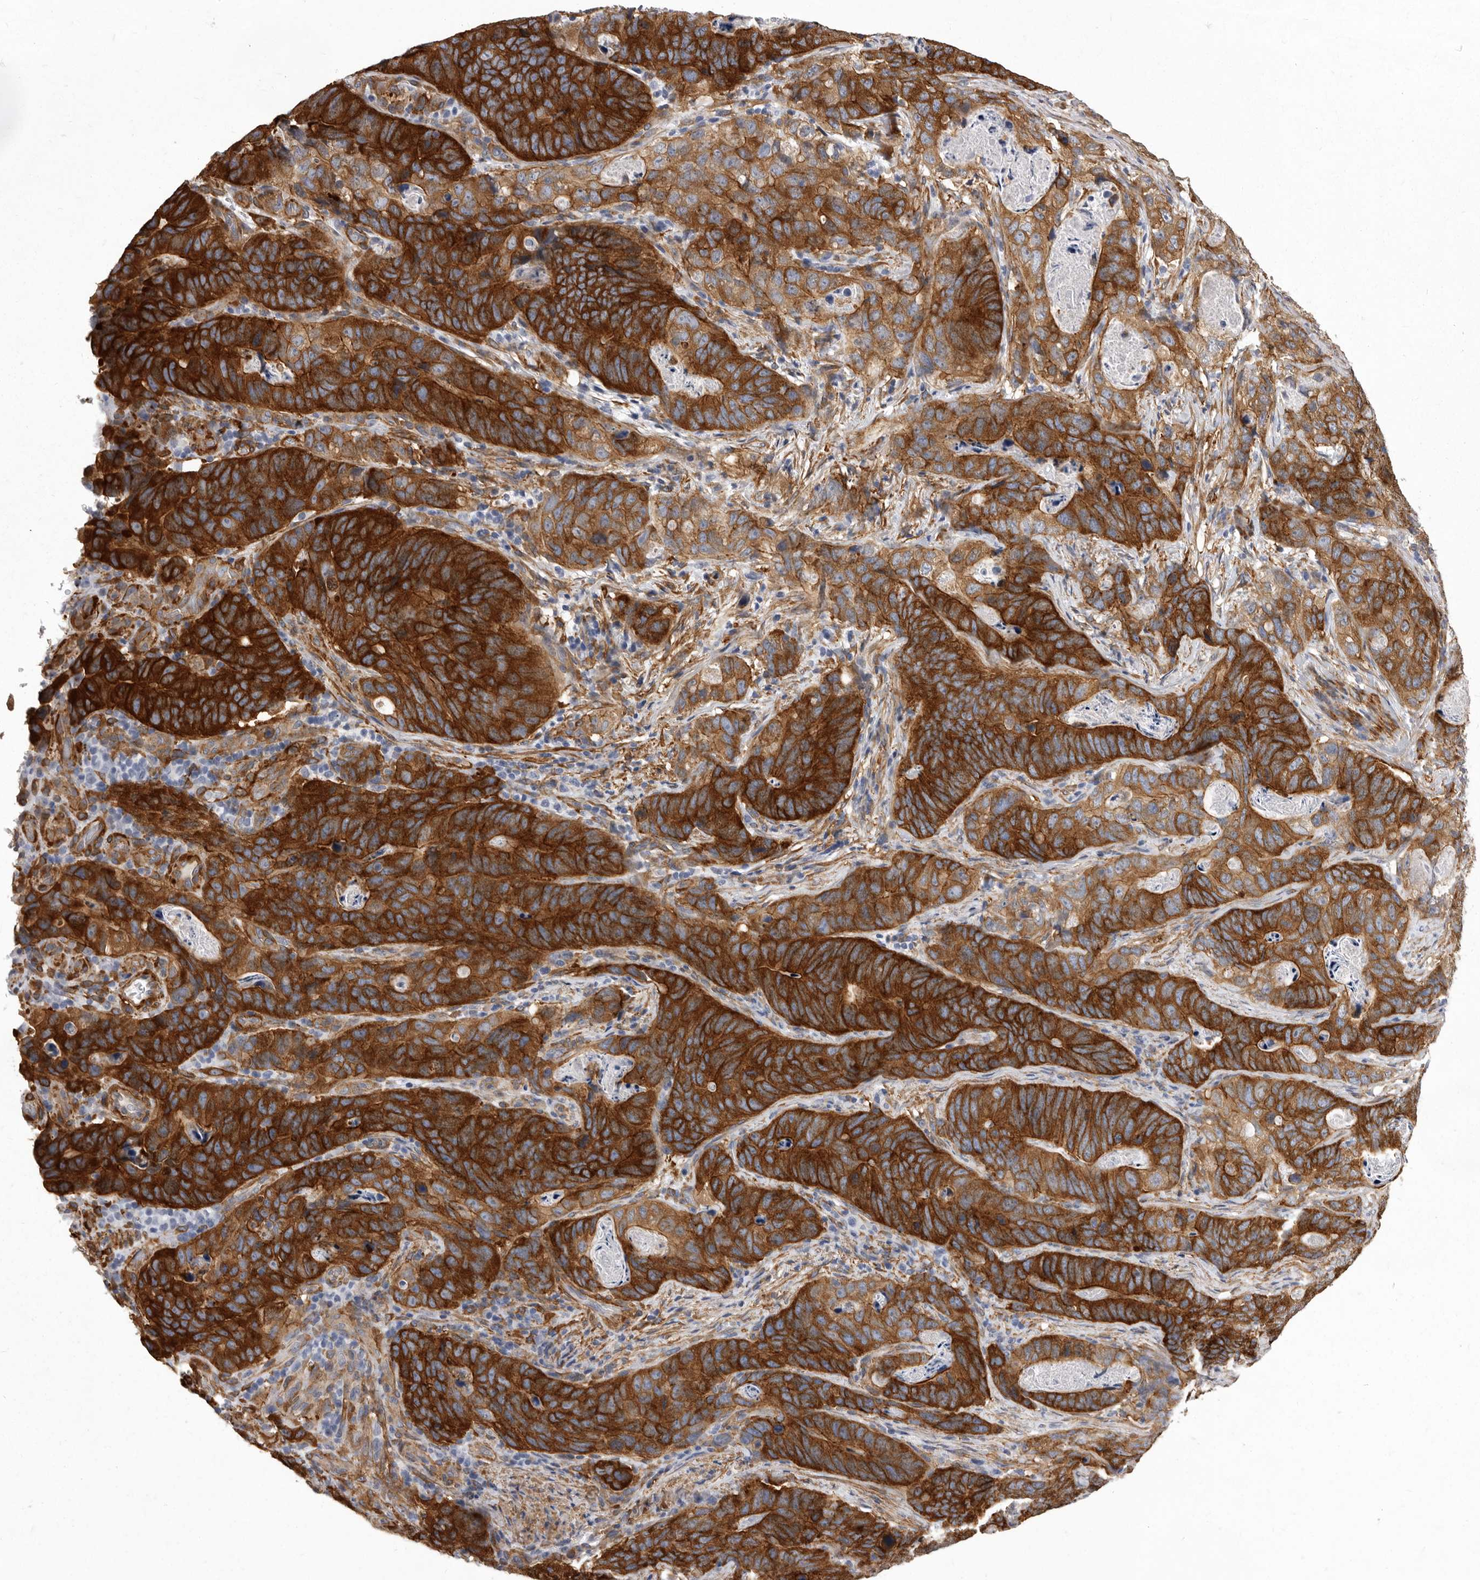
{"staining": {"intensity": "strong", "quantity": ">75%", "location": "cytoplasmic/membranous"}, "tissue": "stomach cancer", "cell_type": "Tumor cells", "image_type": "cancer", "snomed": [{"axis": "morphology", "description": "Normal tissue, NOS"}, {"axis": "morphology", "description": "Adenocarcinoma, NOS"}, {"axis": "topography", "description": "Stomach"}], "caption": "Immunohistochemistry (IHC) micrograph of stomach cancer stained for a protein (brown), which demonstrates high levels of strong cytoplasmic/membranous staining in about >75% of tumor cells.", "gene": "ENAH", "patient": {"sex": "female", "age": 89}}